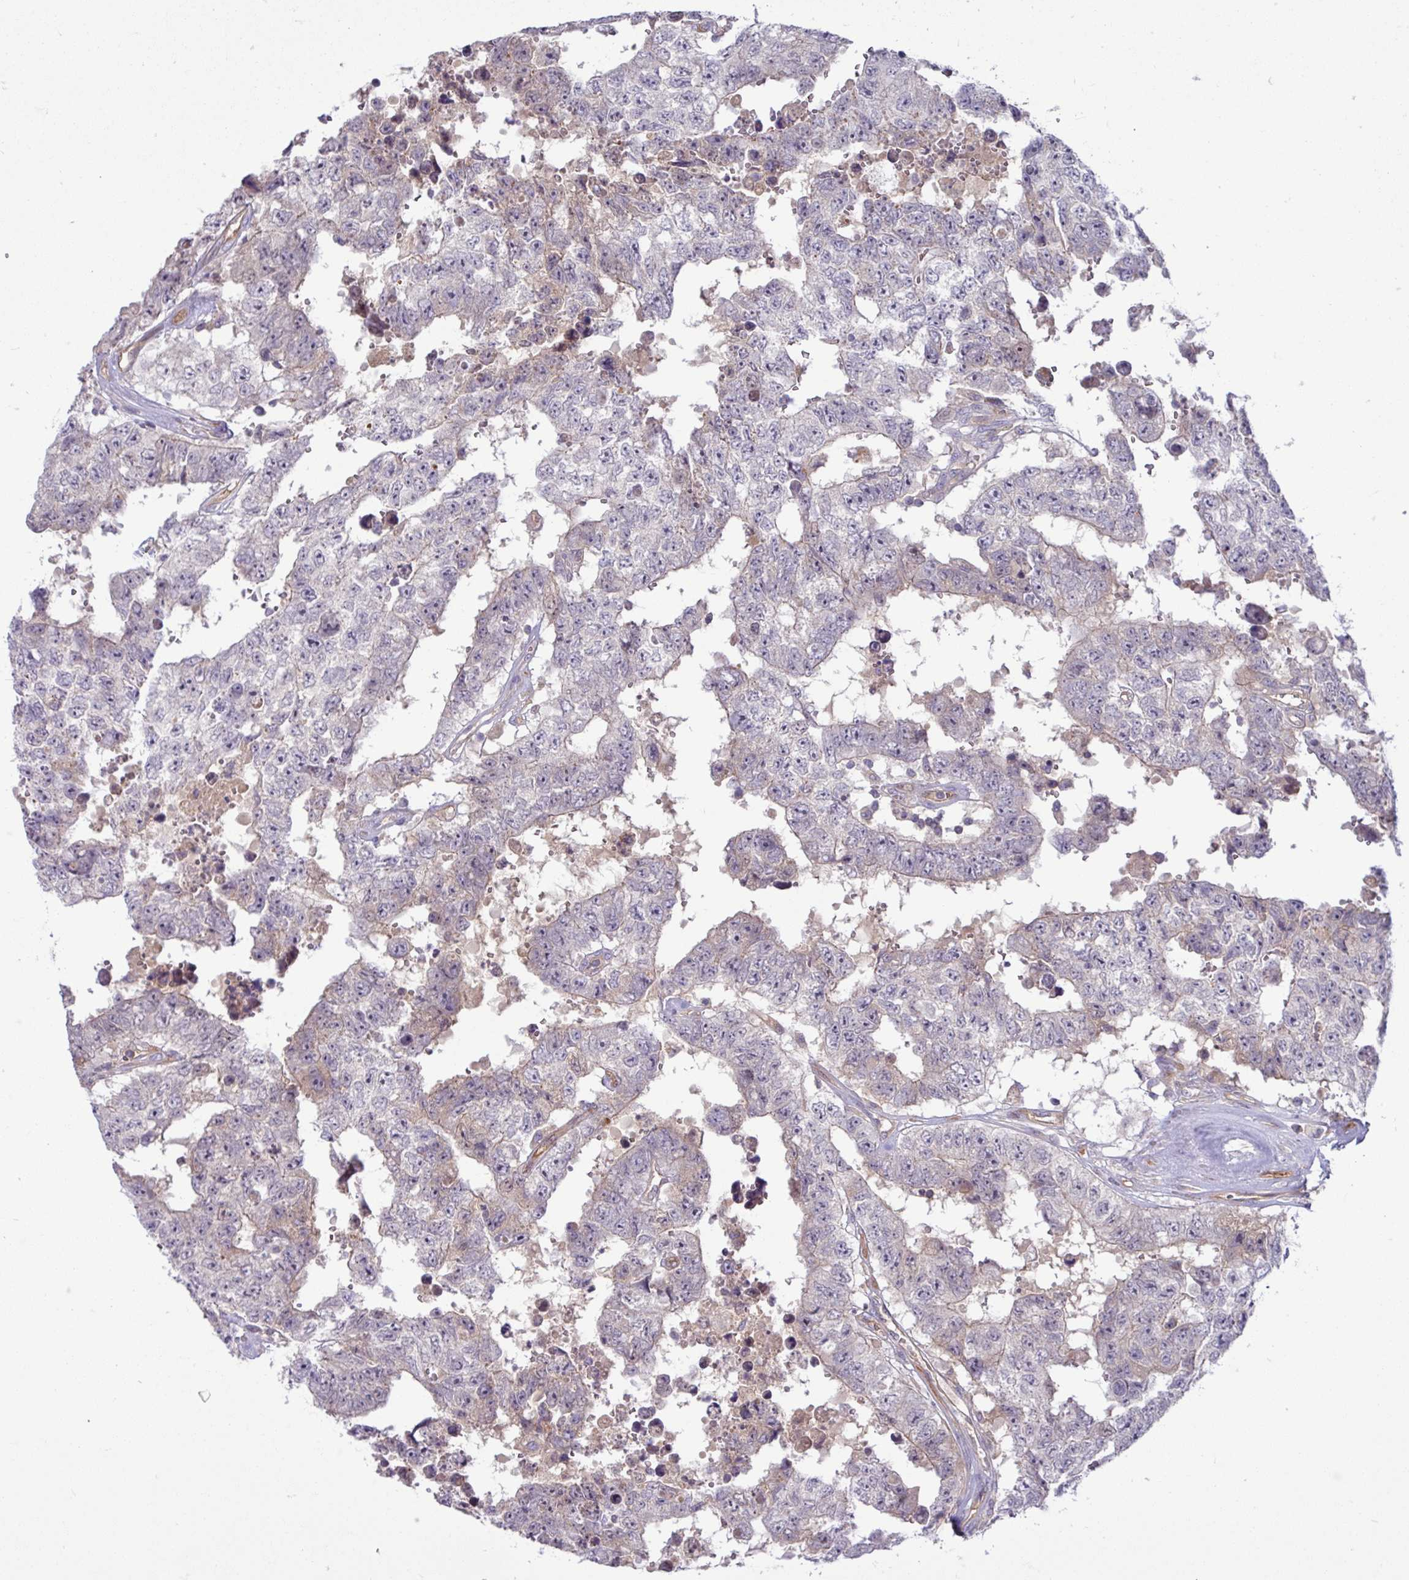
{"staining": {"intensity": "negative", "quantity": "none", "location": "none"}, "tissue": "testis cancer", "cell_type": "Tumor cells", "image_type": "cancer", "snomed": [{"axis": "morphology", "description": "Normal tissue, NOS"}, {"axis": "morphology", "description": "Carcinoma, Embryonal, NOS"}, {"axis": "topography", "description": "Testis"}, {"axis": "topography", "description": "Epididymis"}], "caption": "Photomicrograph shows no protein staining in tumor cells of testis cancer tissue. (DAB IHC, high magnification).", "gene": "B4GALNT4", "patient": {"sex": "male", "age": 25}}